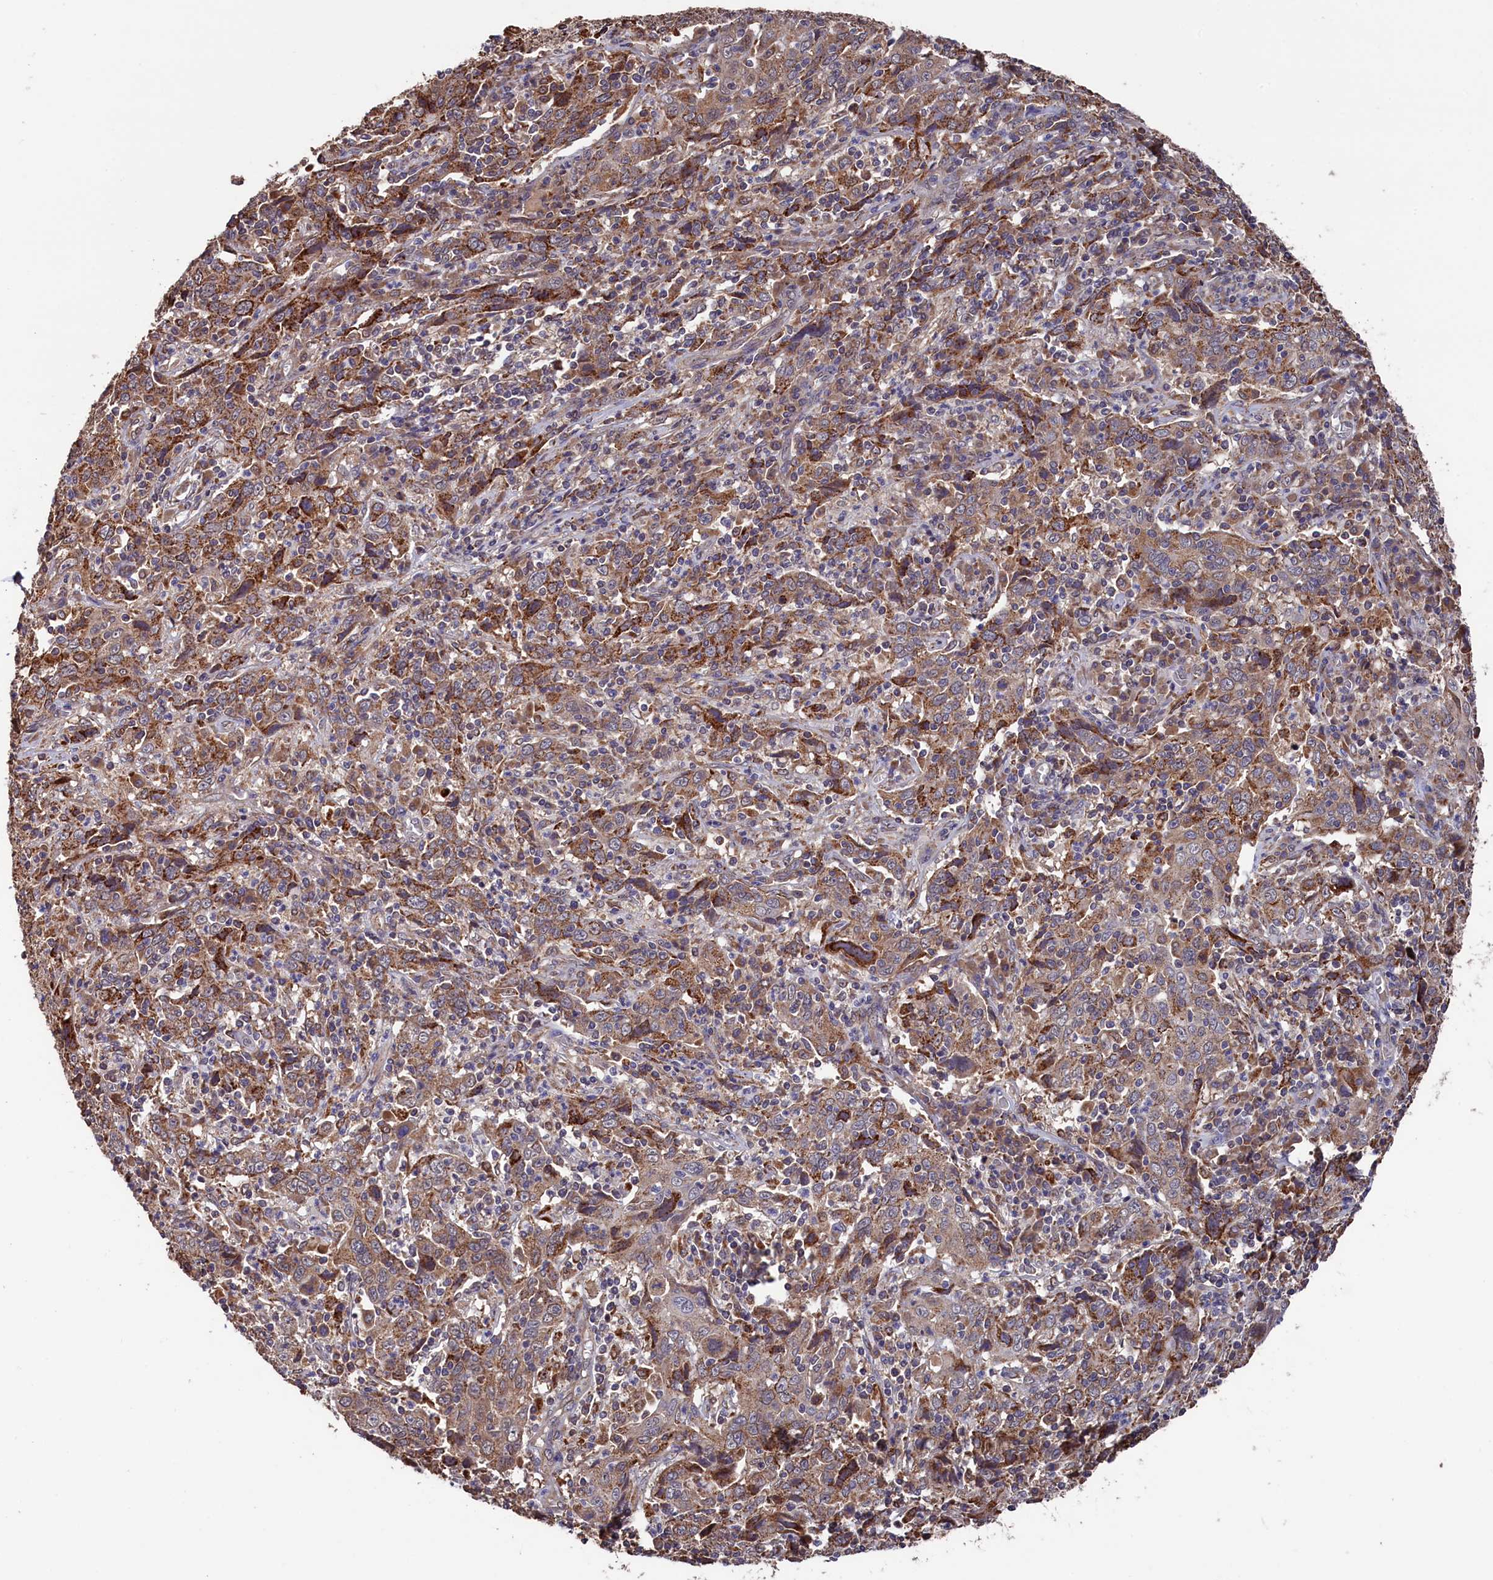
{"staining": {"intensity": "moderate", "quantity": ">75%", "location": "cytoplasmic/membranous"}, "tissue": "cervical cancer", "cell_type": "Tumor cells", "image_type": "cancer", "snomed": [{"axis": "morphology", "description": "Squamous cell carcinoma, NOS"}, {"axis": "topography", "description": "Cervix"}], "caption": "Protein analysis of squamous cell carcinoma (cervical) tissue exhibits moderate cytoplasmic/membranous positivity in about >75% of tumor cells. (brown staining indicates protein expression, while blue staining denotes nuclei).", "gene": "SLC12A4", "patient": {"sex": "female", "age": 46}}